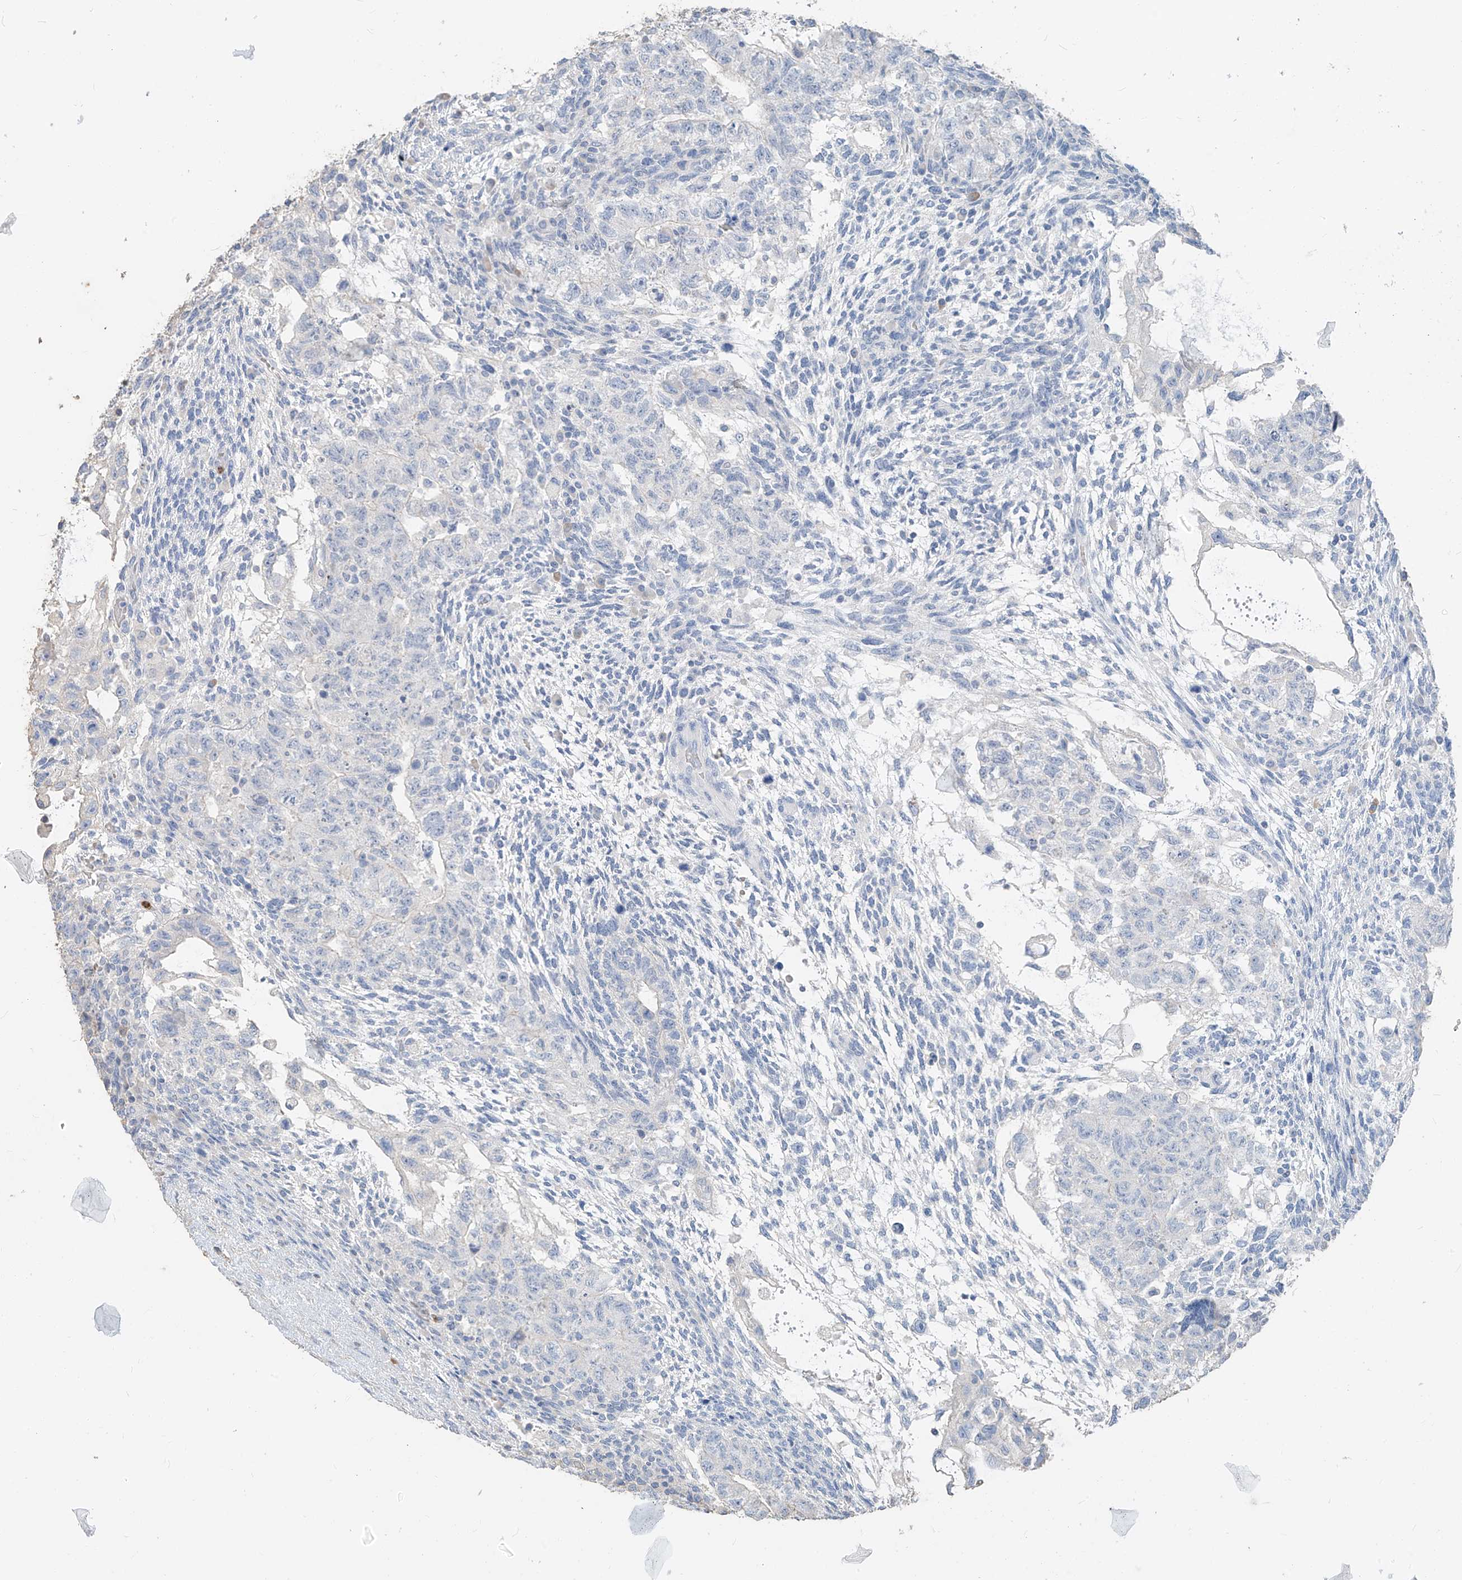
{"staining": {"intensity": "negative", "quantity": "none", "location": "none"}, "tissue": "testis cancer", "cell_type": "Tumor cells", "image_type": "cancer", "snomed": [{"axis": "morphology", "description": "Normal tissue, NOS"}, {"axis": "morphology", "description": "Carcinoma, Embryonal, NOS"}, {"axis": "topography", "description": "Testis"}], "caption": "IHC of human testis cancer displays no expression in tumor cells.", "gene": "PAFAH1B3", "patient": {"sex": "male", "age": 36}}